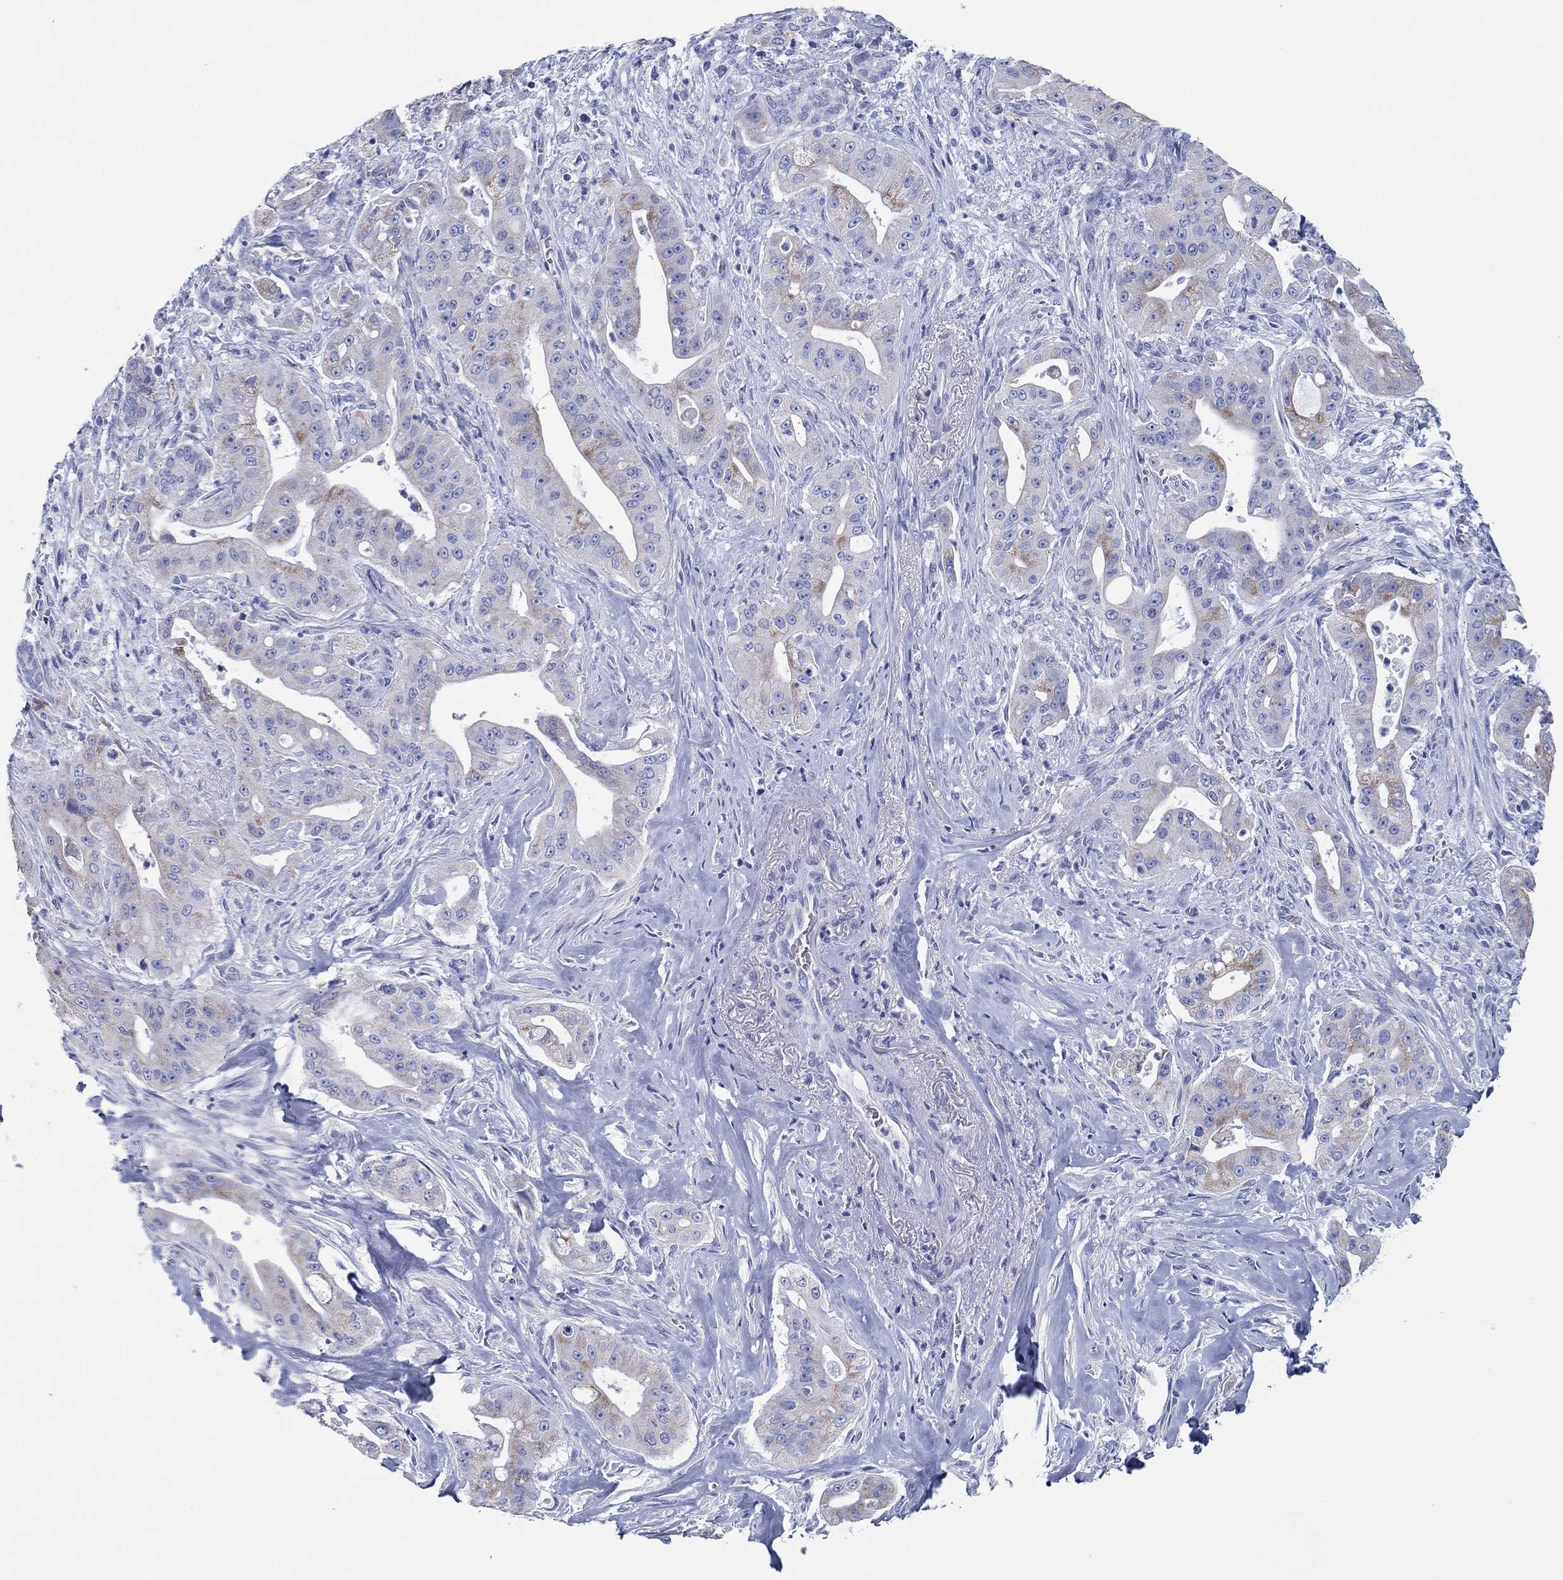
{"staining": {"intensity": "weak", "quantity": "<25%", "location": "cytoplasmic/membranous"}, "tissue": "pancreatic cancer", "cell_type": "Tumor cells", "image_type": "cancer", "snomed": [{"axis": "morphology", "description": "Normal tissue, NOS"}, {"axis": "morphology", "description": "Inflammation, NOS"}, {"axis": "morphology", "description": "Adenocarcinoma, NOS"}, {"axis": "topography", "description": "Pancreas"}], "caption": "The immunohistochemistry micrograph has no significant expression in tumor cells of pancreatic adenocarcinoma tissue.", "gene": "HCRT", "patient": {"sex": "male", "age": 57}}